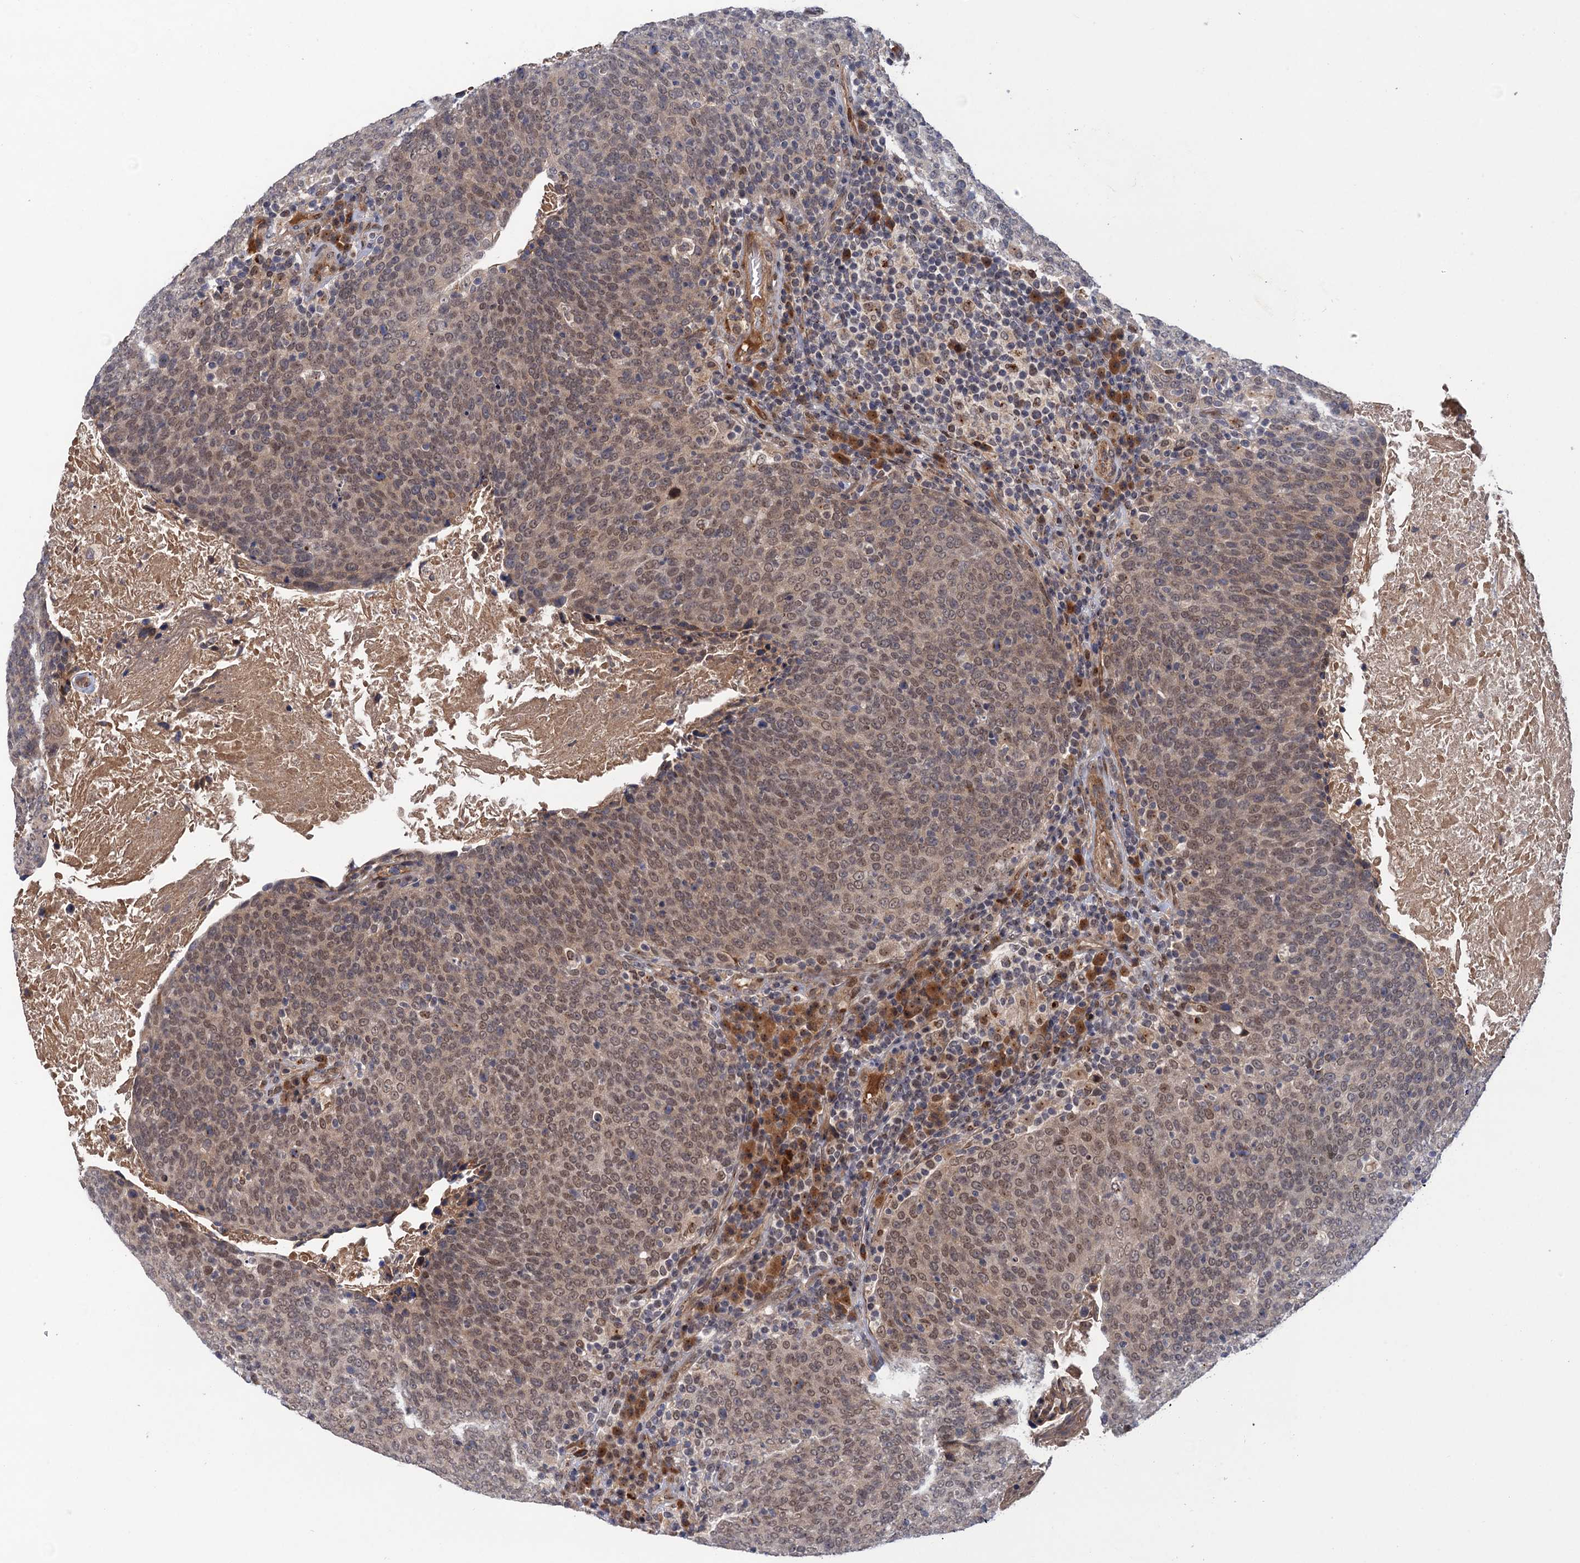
{"staining": {"intensity": "moderate", "quantity": ">75%", "location": "nuclear"}, "tissue": "head and neck cancer", "cell_type": "Tumor cells", "image_type": "cancer", "snomed": [{"axis": "morphology", "description": "Squamous cell carcinoma, NOS"}, {"axis": "morphology", "description": "Squamous cell carcinoma, metastatic, NOS"}, {"axis": "topography", "description": "Lymph node"}, {"axis": "topography", "description": "Head-Neck"}], "caption": "A photomicrograph of metastatic squamous cell carcinoma (head and neck) stained for a protein reveals moderate nuclear brown staining in tumor cells.", "gene": "NEK8", "patient": {"sex": "male", "age": 62}}